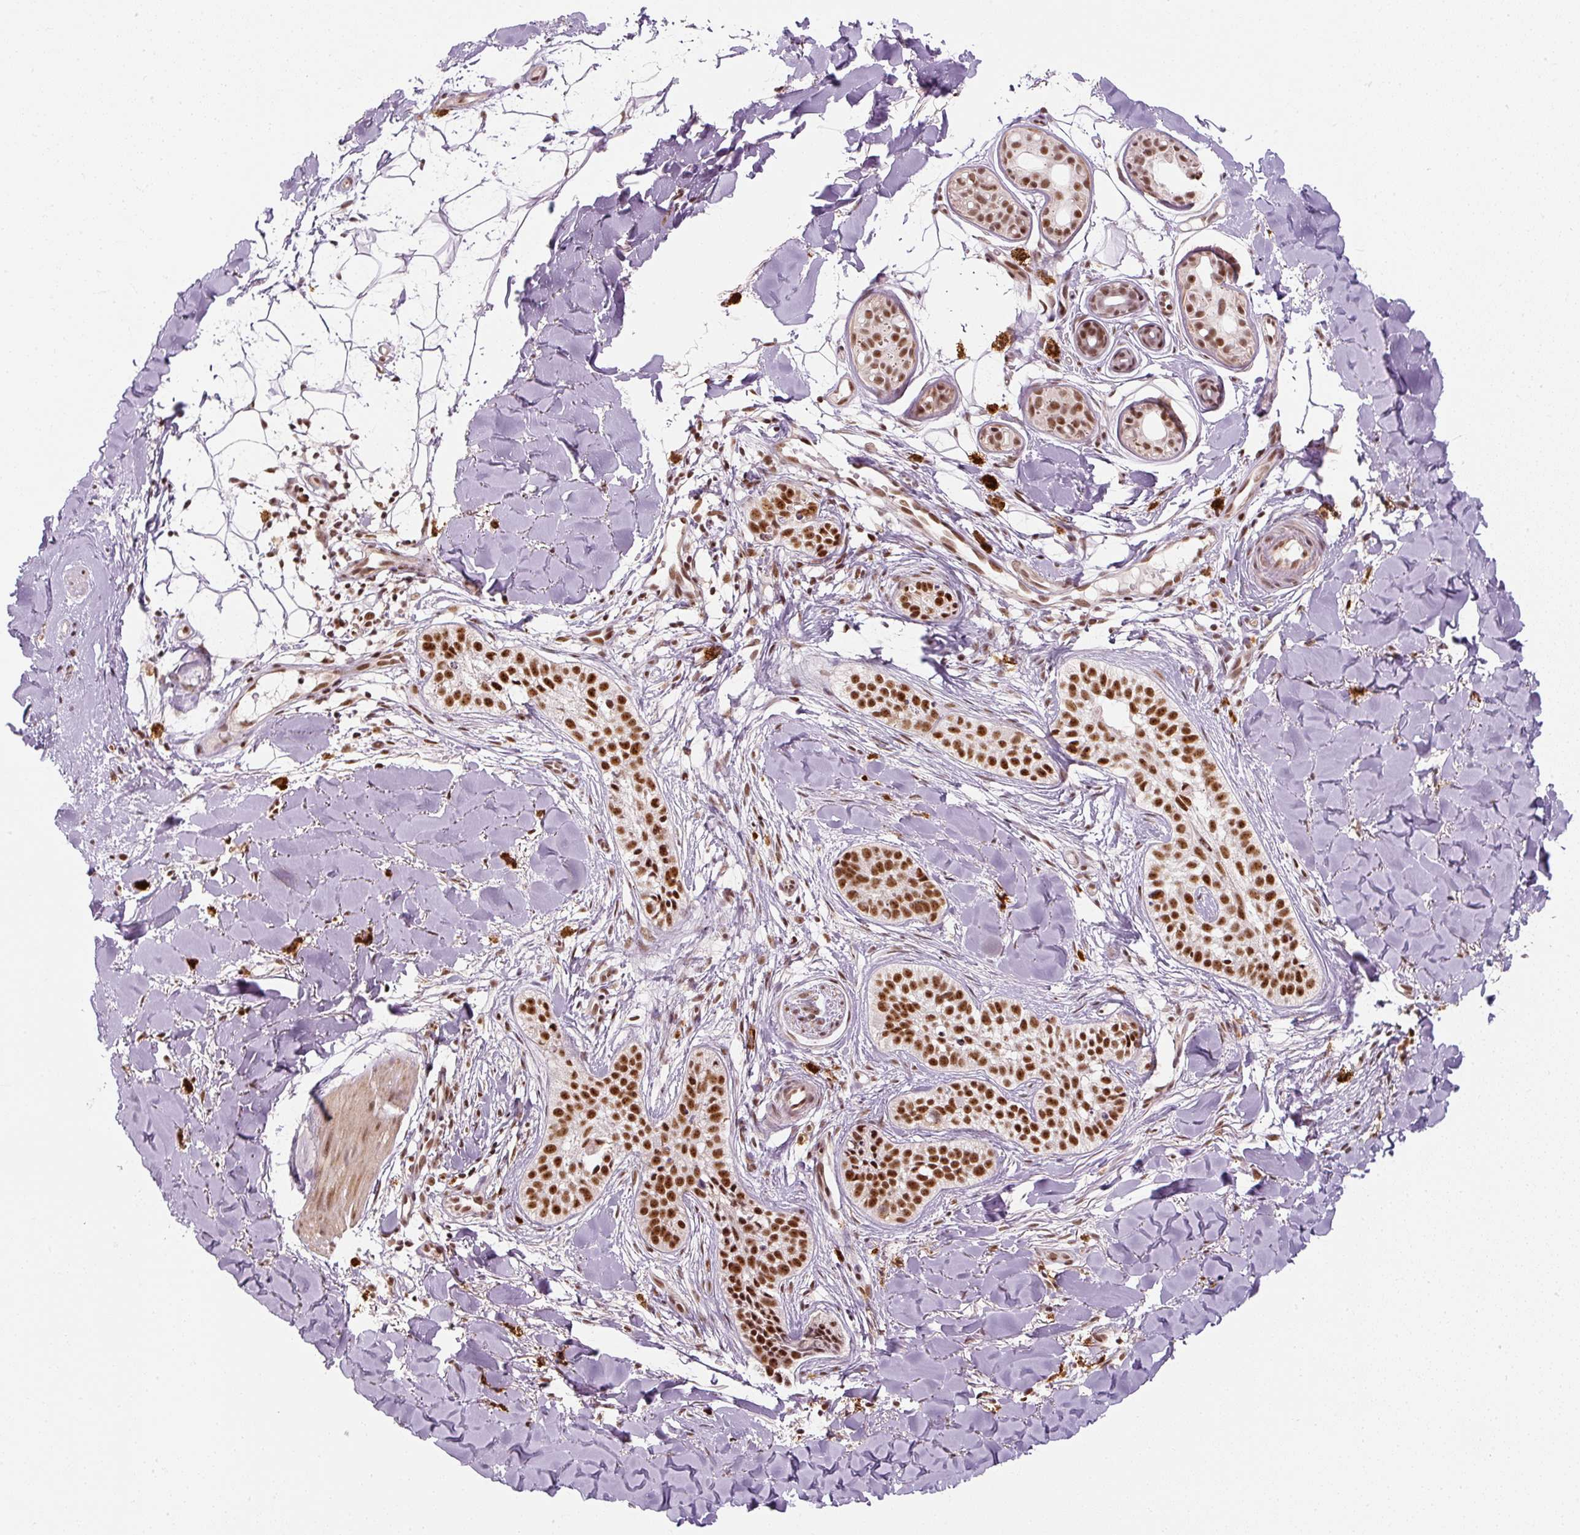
{"staining": {"intensity": "strong", "quantity": ">75%", "location": "nuclear"}, "tissue": "skin cancer", "cell_type": "Tumor cells", "image_type": "cancer", "snomed": [{"axis": "morphology", "description": "Basal cell carcinoma"}, {"axis": "topography", "description": "Skin"}], "caption": "Protein staining by immunohistochemistry (IHC) demonstrates strong nuclear positivity in approximately >75% of tumor cells in skin cancer.", "gene": "U2AF2", "patient": {"sex": "male", "age": 52}}